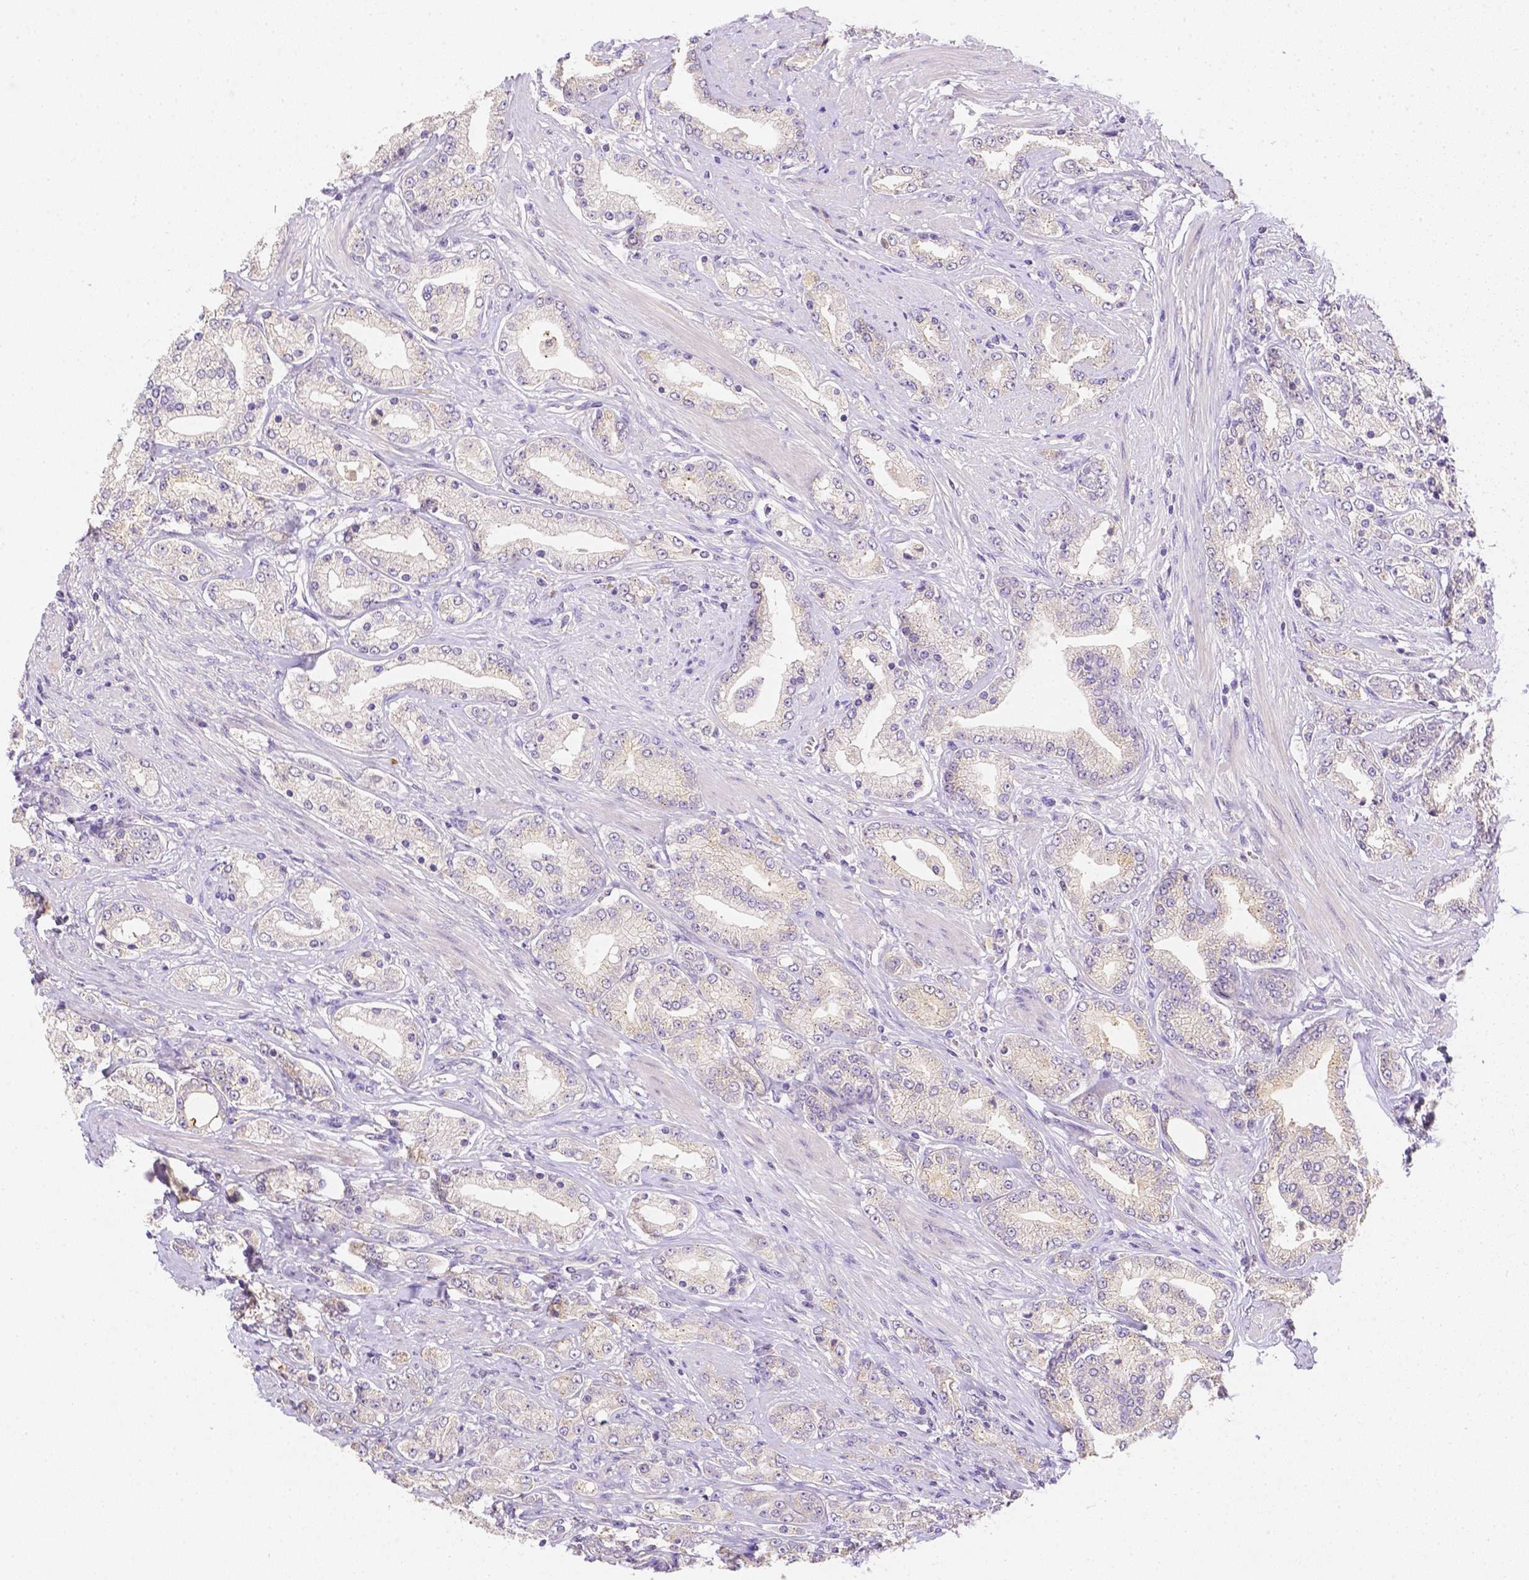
{"staining": {"intensity": "weak", "quantity": "<25%", "location": "cytoplasmic/membranous"}, "tissue": "prostate cancer", "cell_type": "Tumor cells", "image_type": "cancer", "snomed": [{"axis": "morphology", "description": "Adenocarcinoma, High grade"}, {"axis": "topography", "description": "Prostate"}], "caption": "Tumor cells are negative for protein expression in human prostate cancer.", "gene": "C10orf67", "patient": {"sex": "male", "age": 67}}